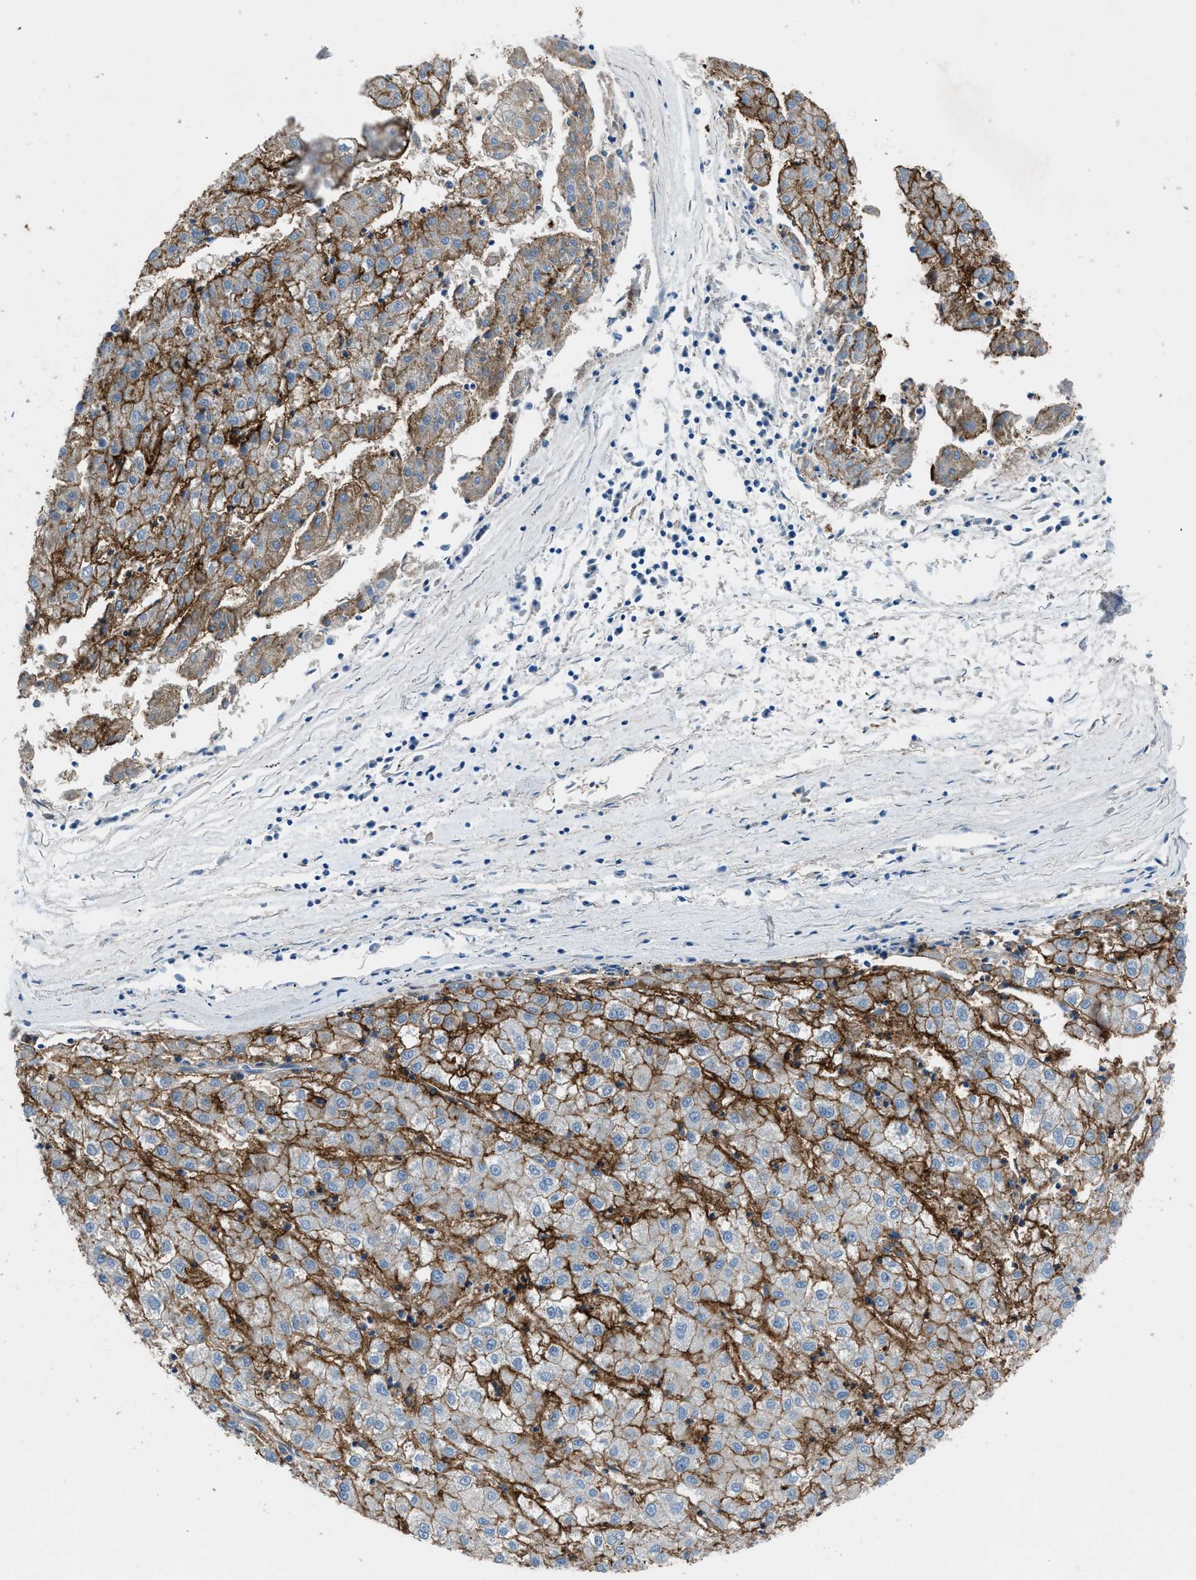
{"staining": {"intensity": "moderate", "quantity": ">75%", "location": "cytoplasmic/membranous"}, "tissue": "liver cancer", "cell_type": "Tumor cells", "image_type": "cancer", "snomed": [{"axis": "morphology", "description": "Carcinoma, Hepatocellular, NOS"}, {"axis": "topography", "description": "Liver"}], "caption": "This is an image of IHC staining of liver hepatocellular carcinoma, which shows moderate positivity in the cytoplasmic/membranous of tumor cells.", "gene": "PTGFRN", "patient": {"sex": "male", "age": 72}}